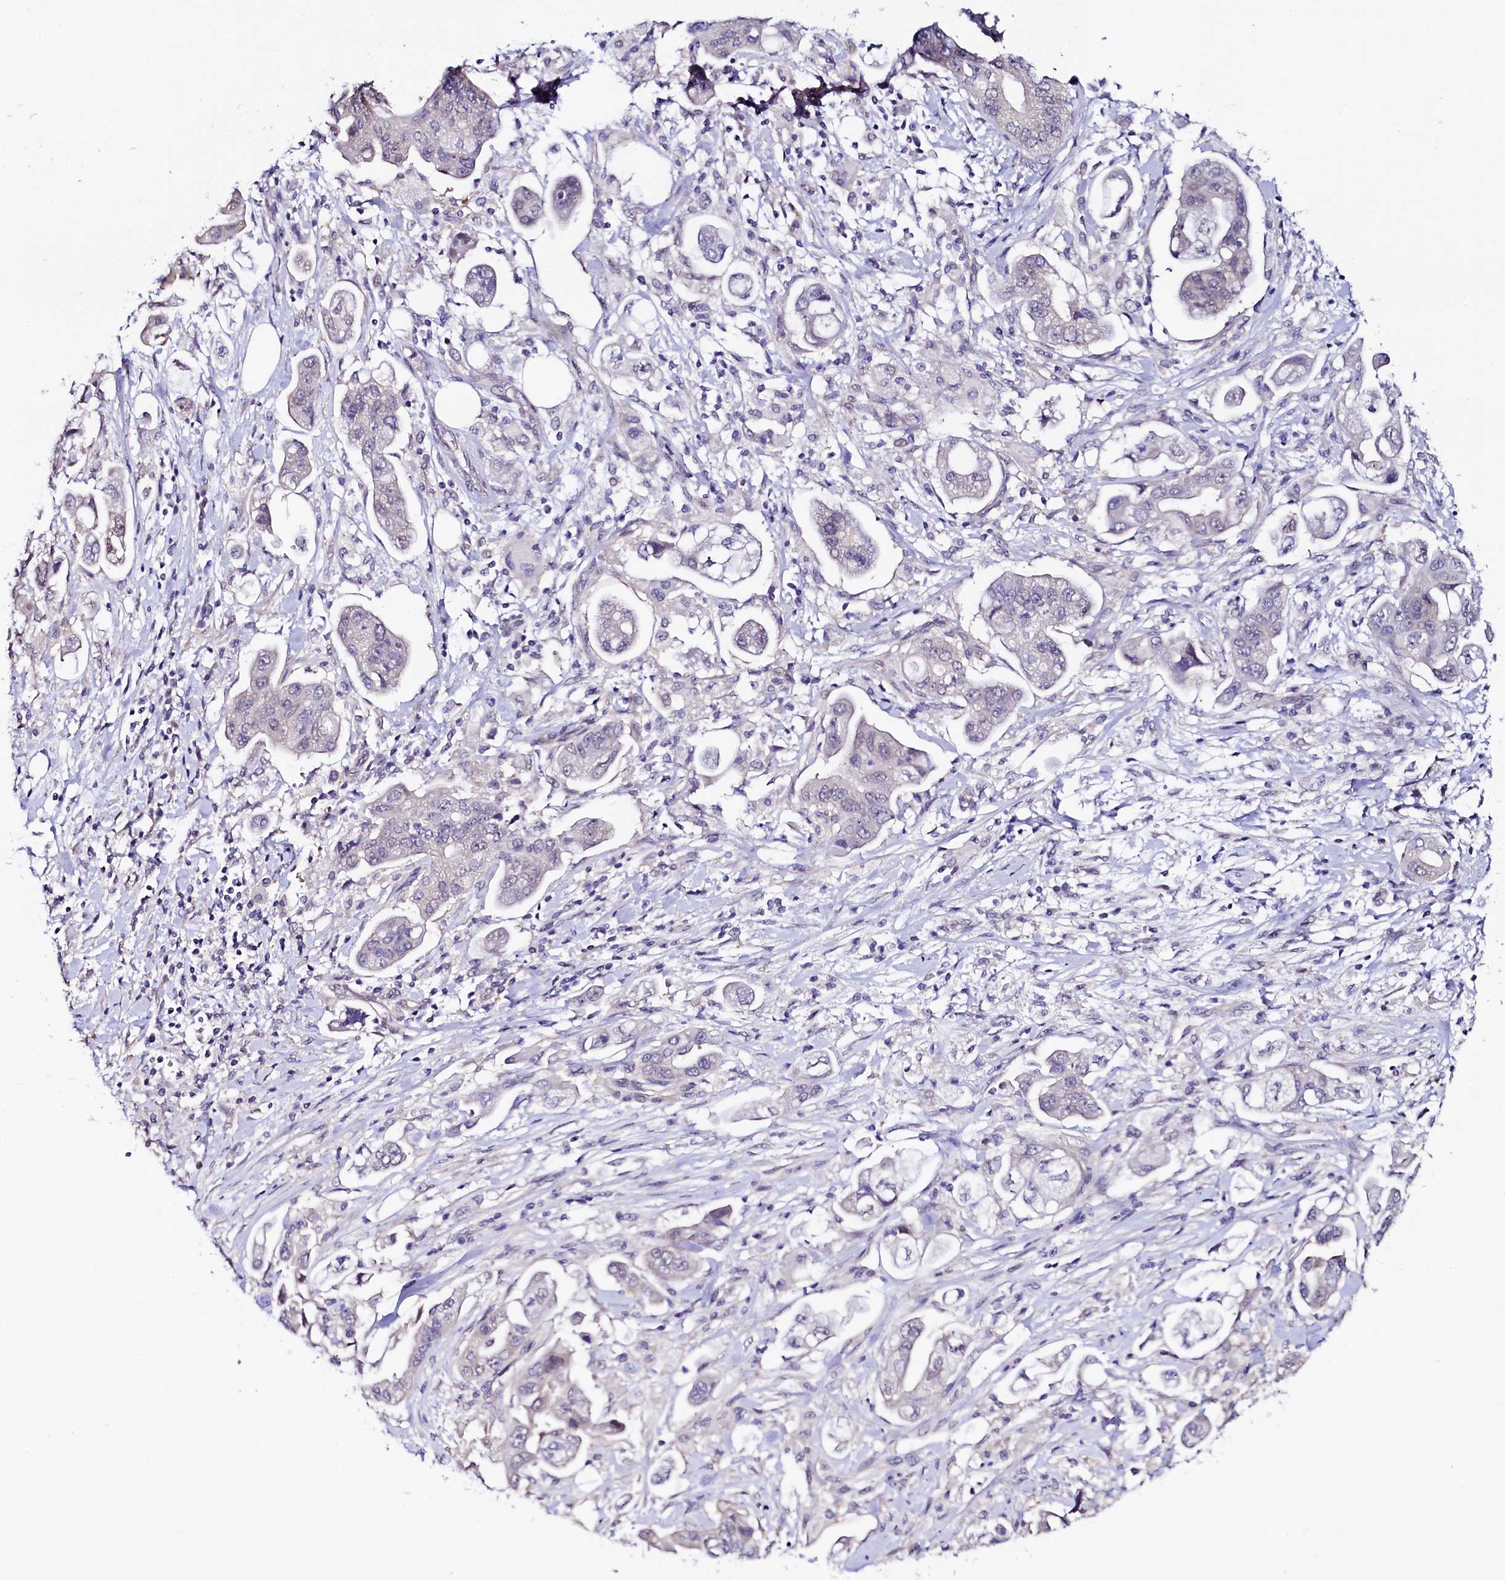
{"staining": {"intensity": "negative", "quantity": "none", "location": "none"}, "tissue": "stomach cancer", "cell_type": "Tumor cells", "image_type": "cancer", "snomed": [{"axis": "morphology", "description": "Adenocarcinoma, NOS"}, {"axis": "topography", "description": "Stomach"}], "caption": "Immunohistochemistry (IHC) micrograph of stomach cancer (adenocarcinoma) stained for a protein (brown), which displays no positivity in tumor cells. Brightfield microscopy of immunohistochemistry (IHC) stained with DAB (brown) and hematoxylin (blue), captured at high magnification.", "gene": "FLYWCH2", "patient": {"sex": "male", "age": 62}}